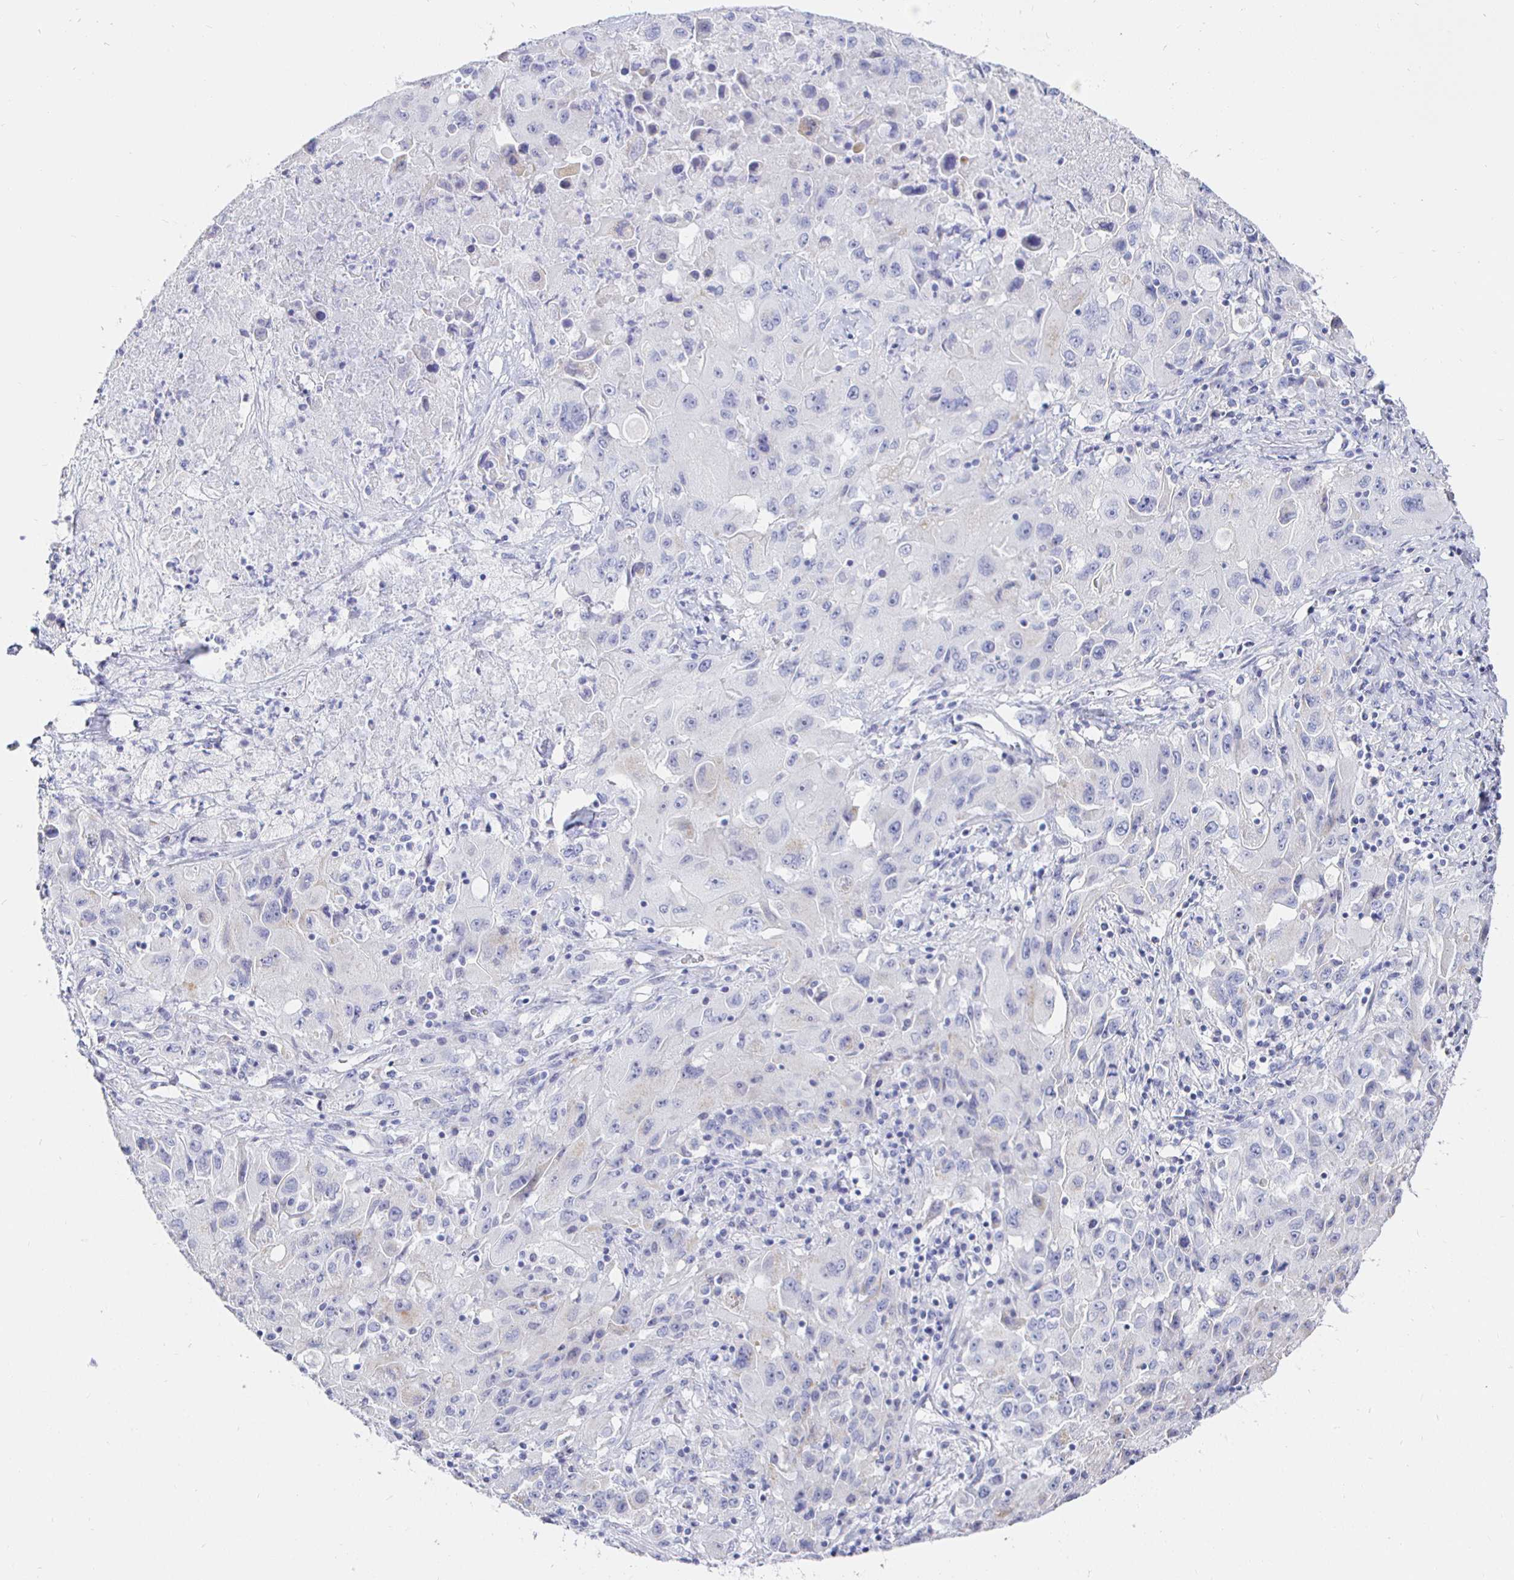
{"staining": {"intensity": "negative", "quantity": "none", "location": "none"}, "tissue": "lung cancer", "cell_type": "Tumor cells", "image_type": "cancer", "snomed": [{"axis": "morphology", "description": "Squamous cell carcinoma, NOS"}, {"axis": "topography", "description": "Lung"}], "caption": "Protein analysis of lung cancer (squamous cell carcinoma) displays no significant staining in tumor cells.", "gene": "CR2", "patient": {"sex": "male", "age": 63}}